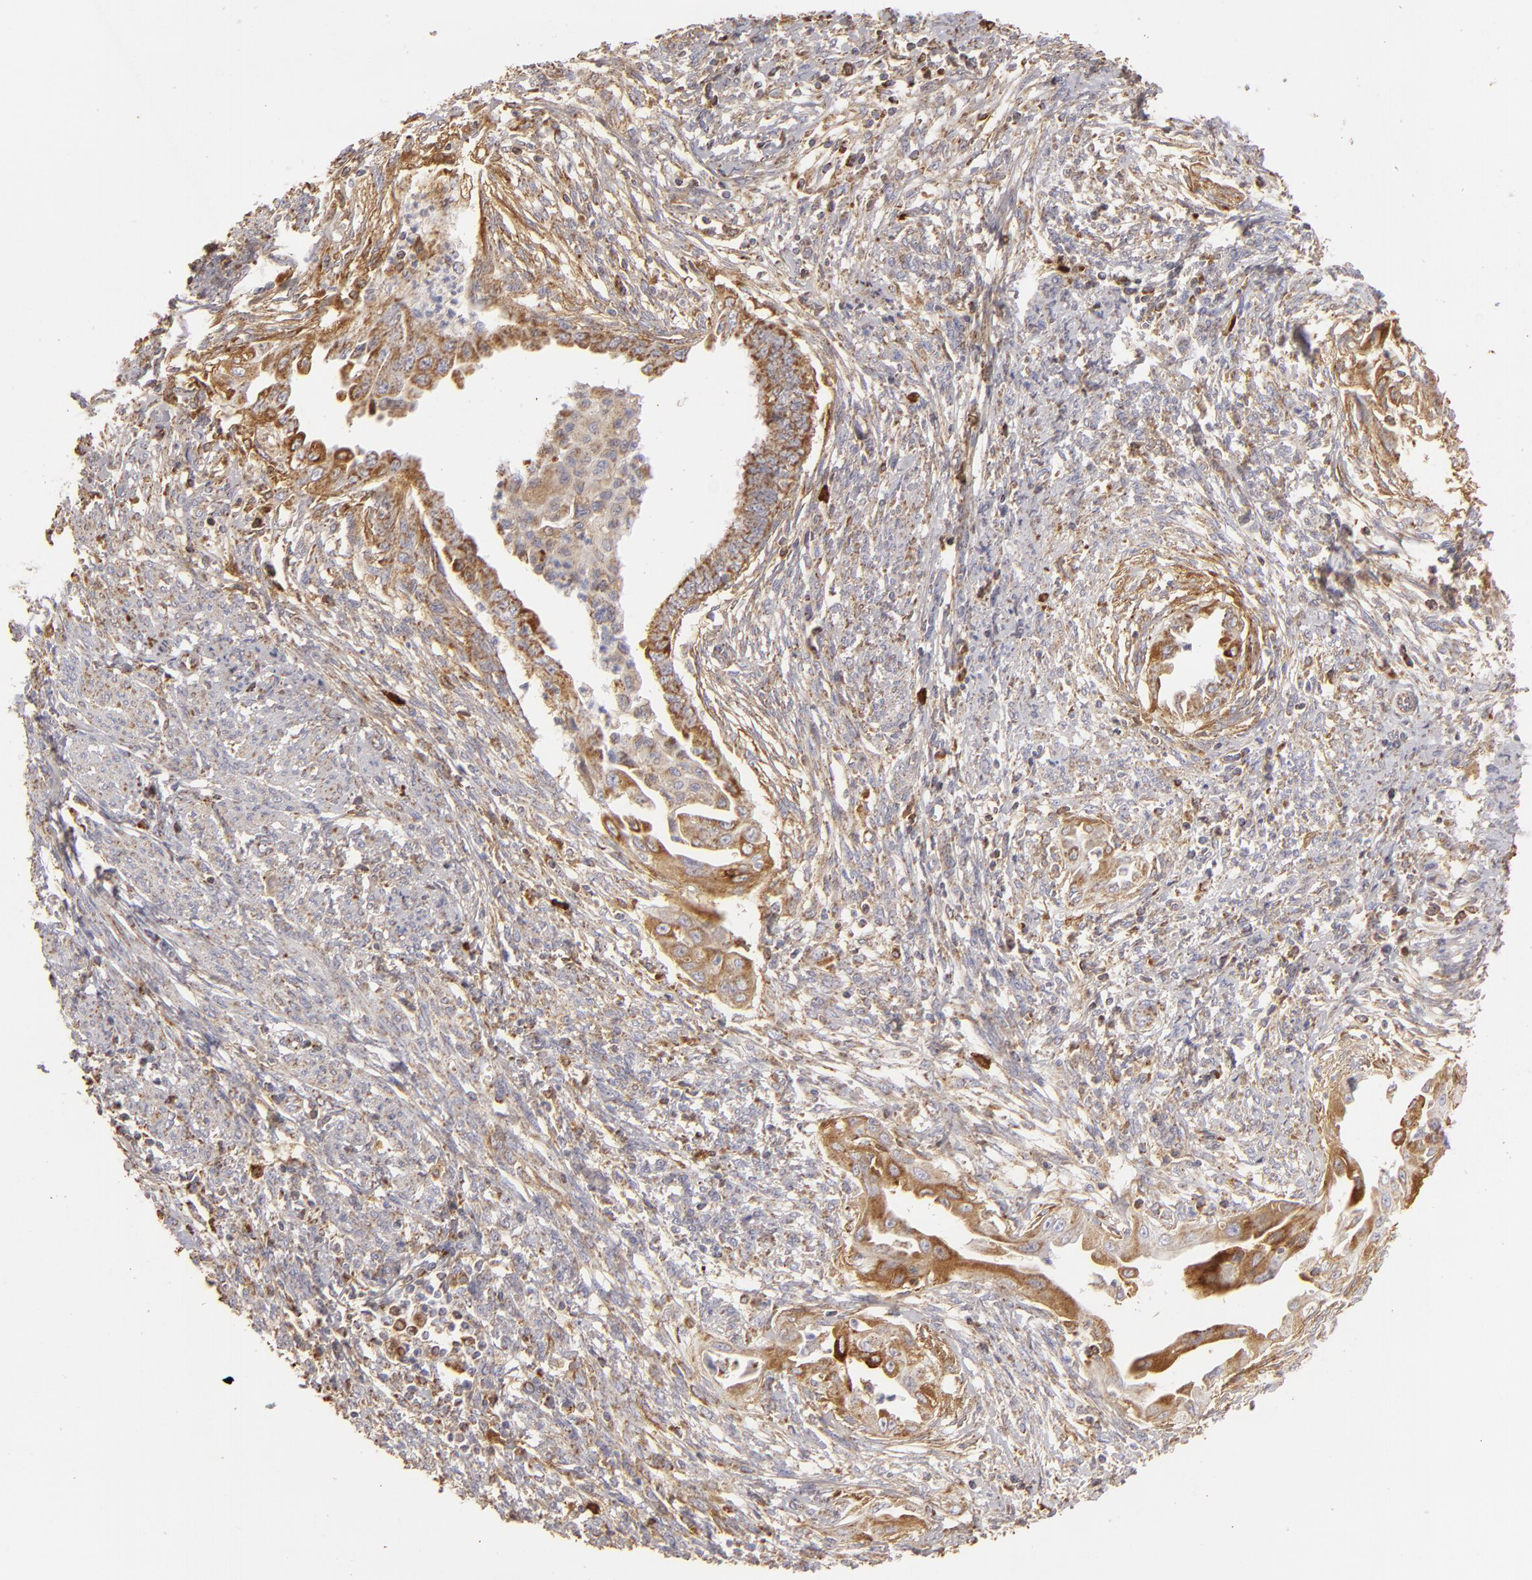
{"staining": {"intensity": "moderate", "quantity": ">75%", "location": "cytoplasmic/membranous"}, "tissue": "endometrial cancer", "cell_type": "Tumor cells", "image_type": "cancer", "snomed": [{"axis": "morphology", "description": "Adenocarcinoma, NOS"}, {"axis": "topography", "description": "Endometrium"}], "caption": "An image of human adenocarcinoma (endometrial) stained for a protein exhibits moderate cytoplasmic/membranous brown staining in tumor cells.", "gene": "CFB", "patient": {"sex": "female", "age": 66}}